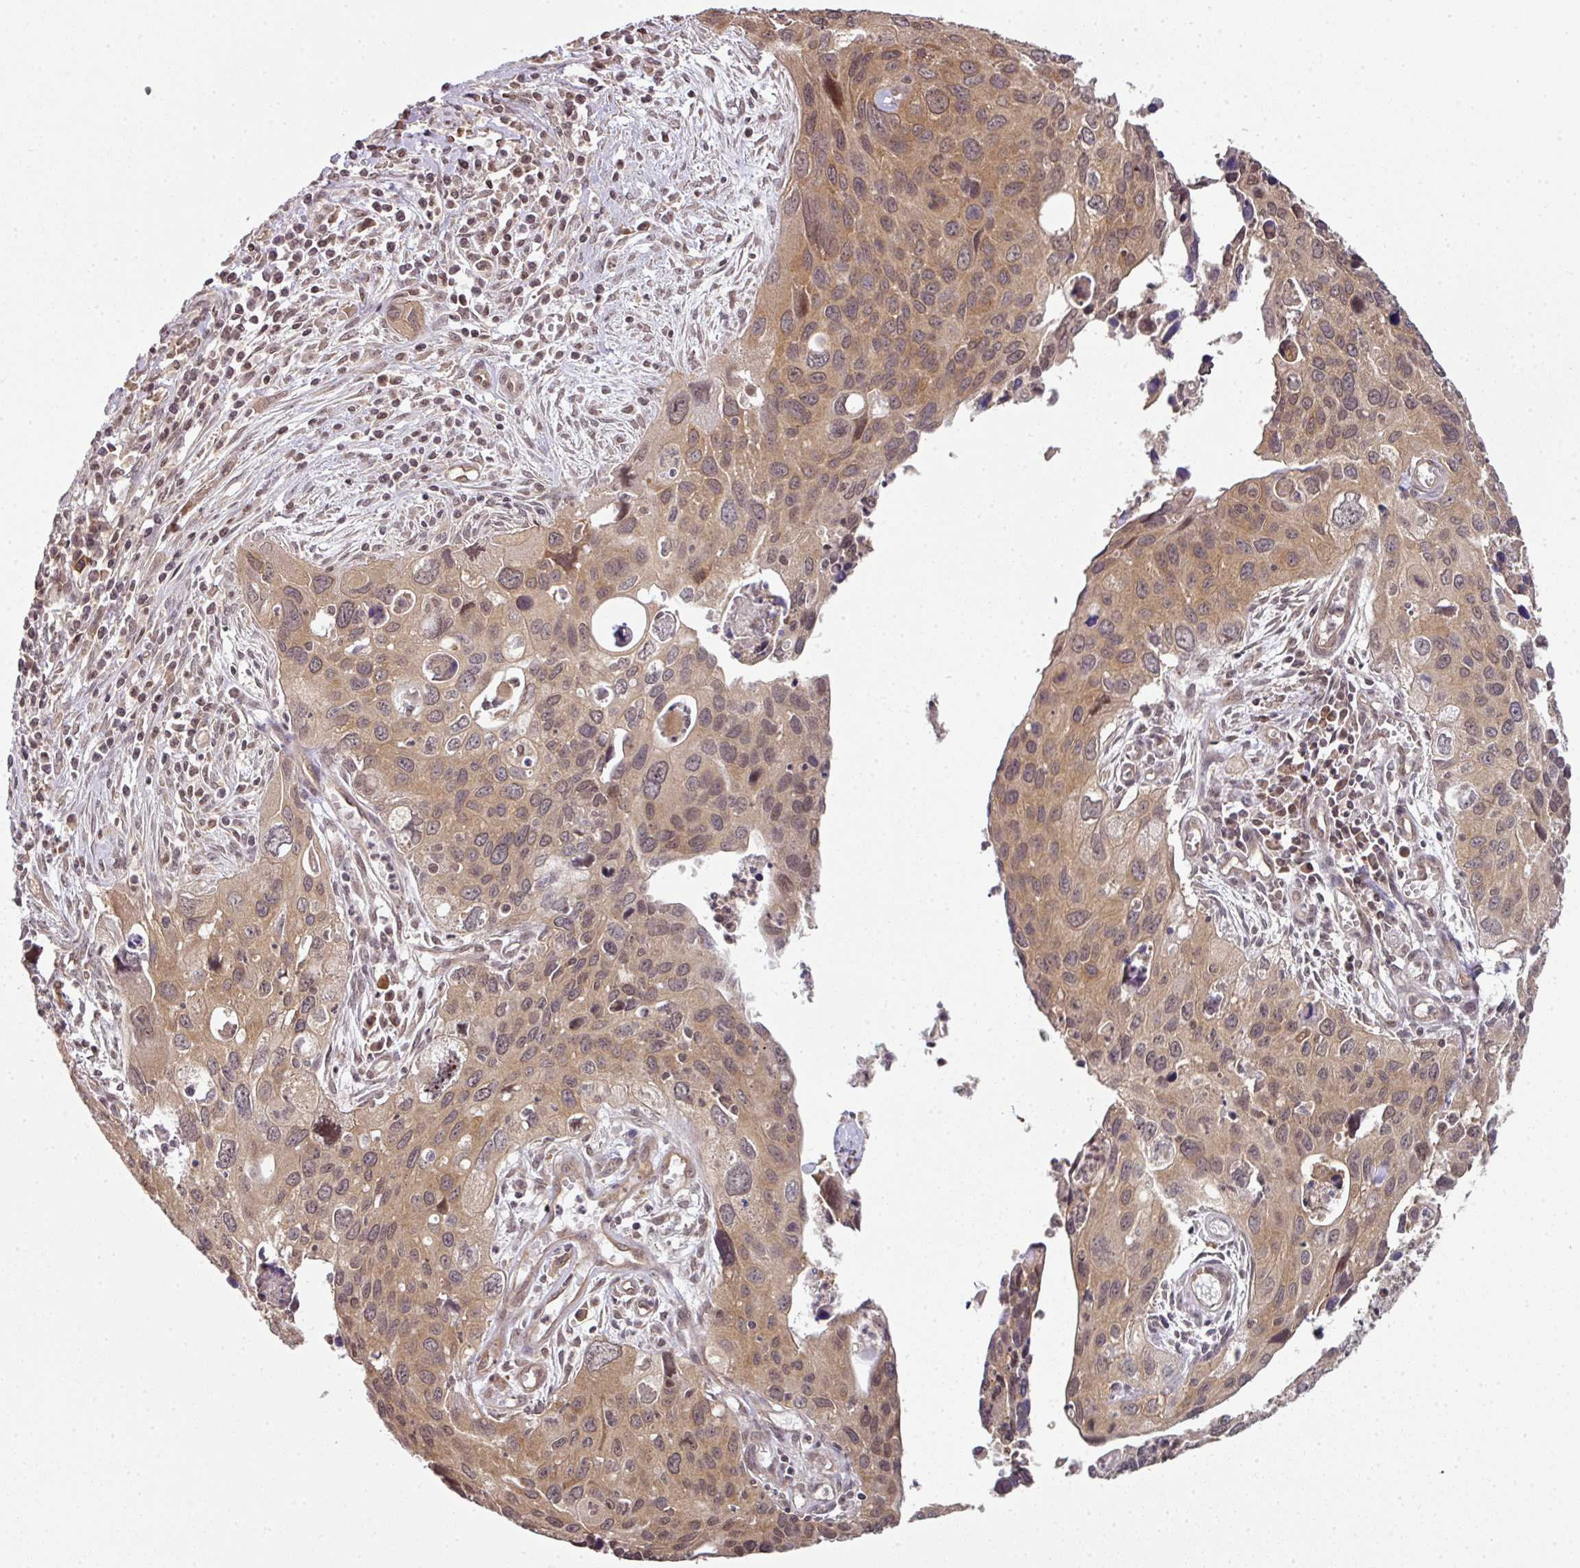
{"staining": {"intensity": "moderate", "quantity": ">75%", "location": "cytoplasmic/membranous,nuclear"}, "tissue": "cervical cancer", "cell_type": "Tumor cells", "image_type": "cancer", "snomed": [{"axis": "morphology", "description": "Squamous cell carcinoma, NOS"}, {"axis": "topography", "description": "Cervix"}], "caption": "A high-resolution image shows immunohistochemistry (IHC) staining of squamous cell carcinoma (cervical), which reveals moderate cytoplasmic/membranous and nuclear positivity in approximately >75% of tumor cells.", "gene": "ANKRD18A", "patient": {"sex": "female", "age": 55}}